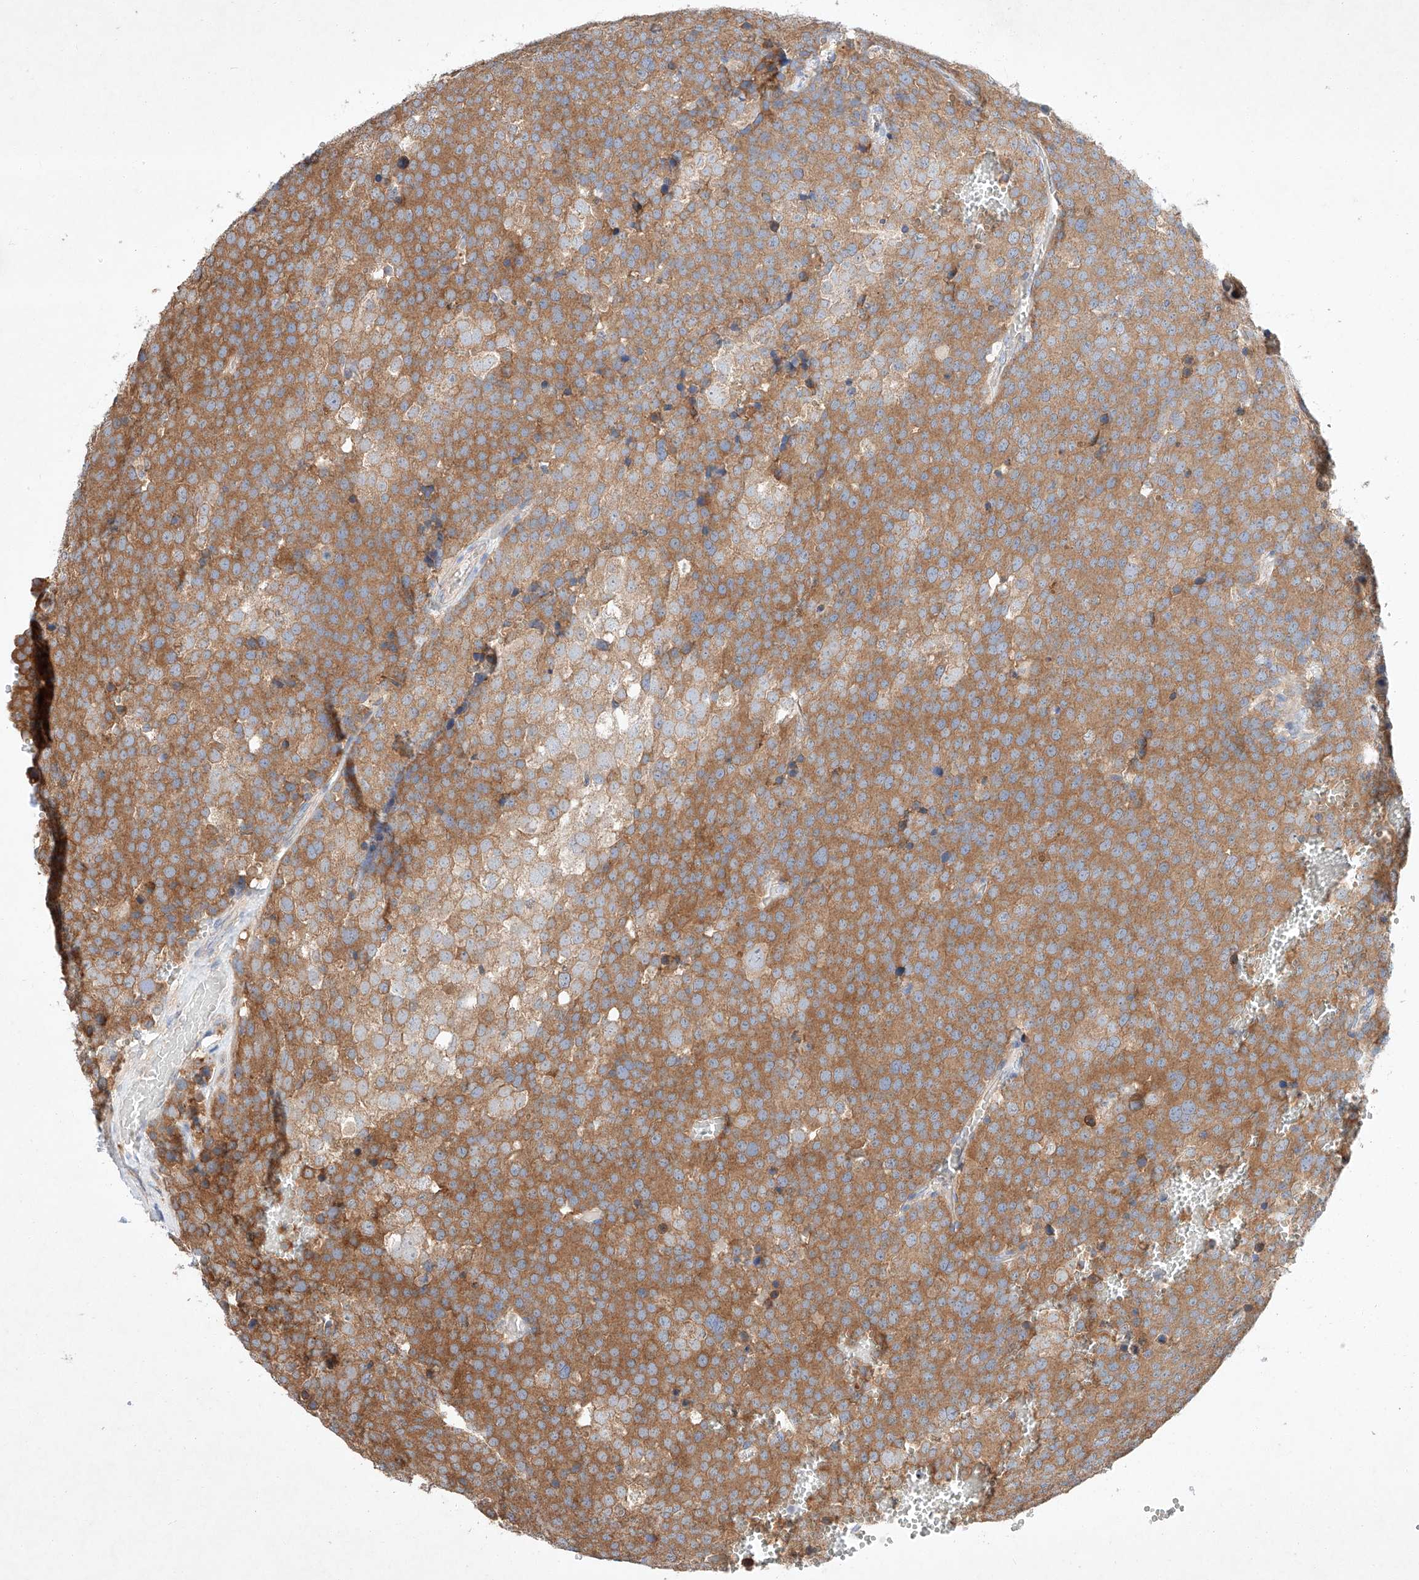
{"staining": {"intensity": "moderate", "quantity": ">75%", "location": "cytoplasmic/membranous"}, "tissue": "testis cancer", "cell_type": "Tumor cells", "image_type": "cancer", "snomed": [{"axis": "morphology", "description": "Seminoma, NOS"}, {"axis": "topography", "description": "Testis"}], "caption": "There is medium levels of moderate cytoplasmic/membranous staining in tumor cells of testis cancer (seminoma), as demonstrated by immunohistochemical staining (brown color).", "gene": "C6orf118", "patient": {"sex": "male", "age": 71}}